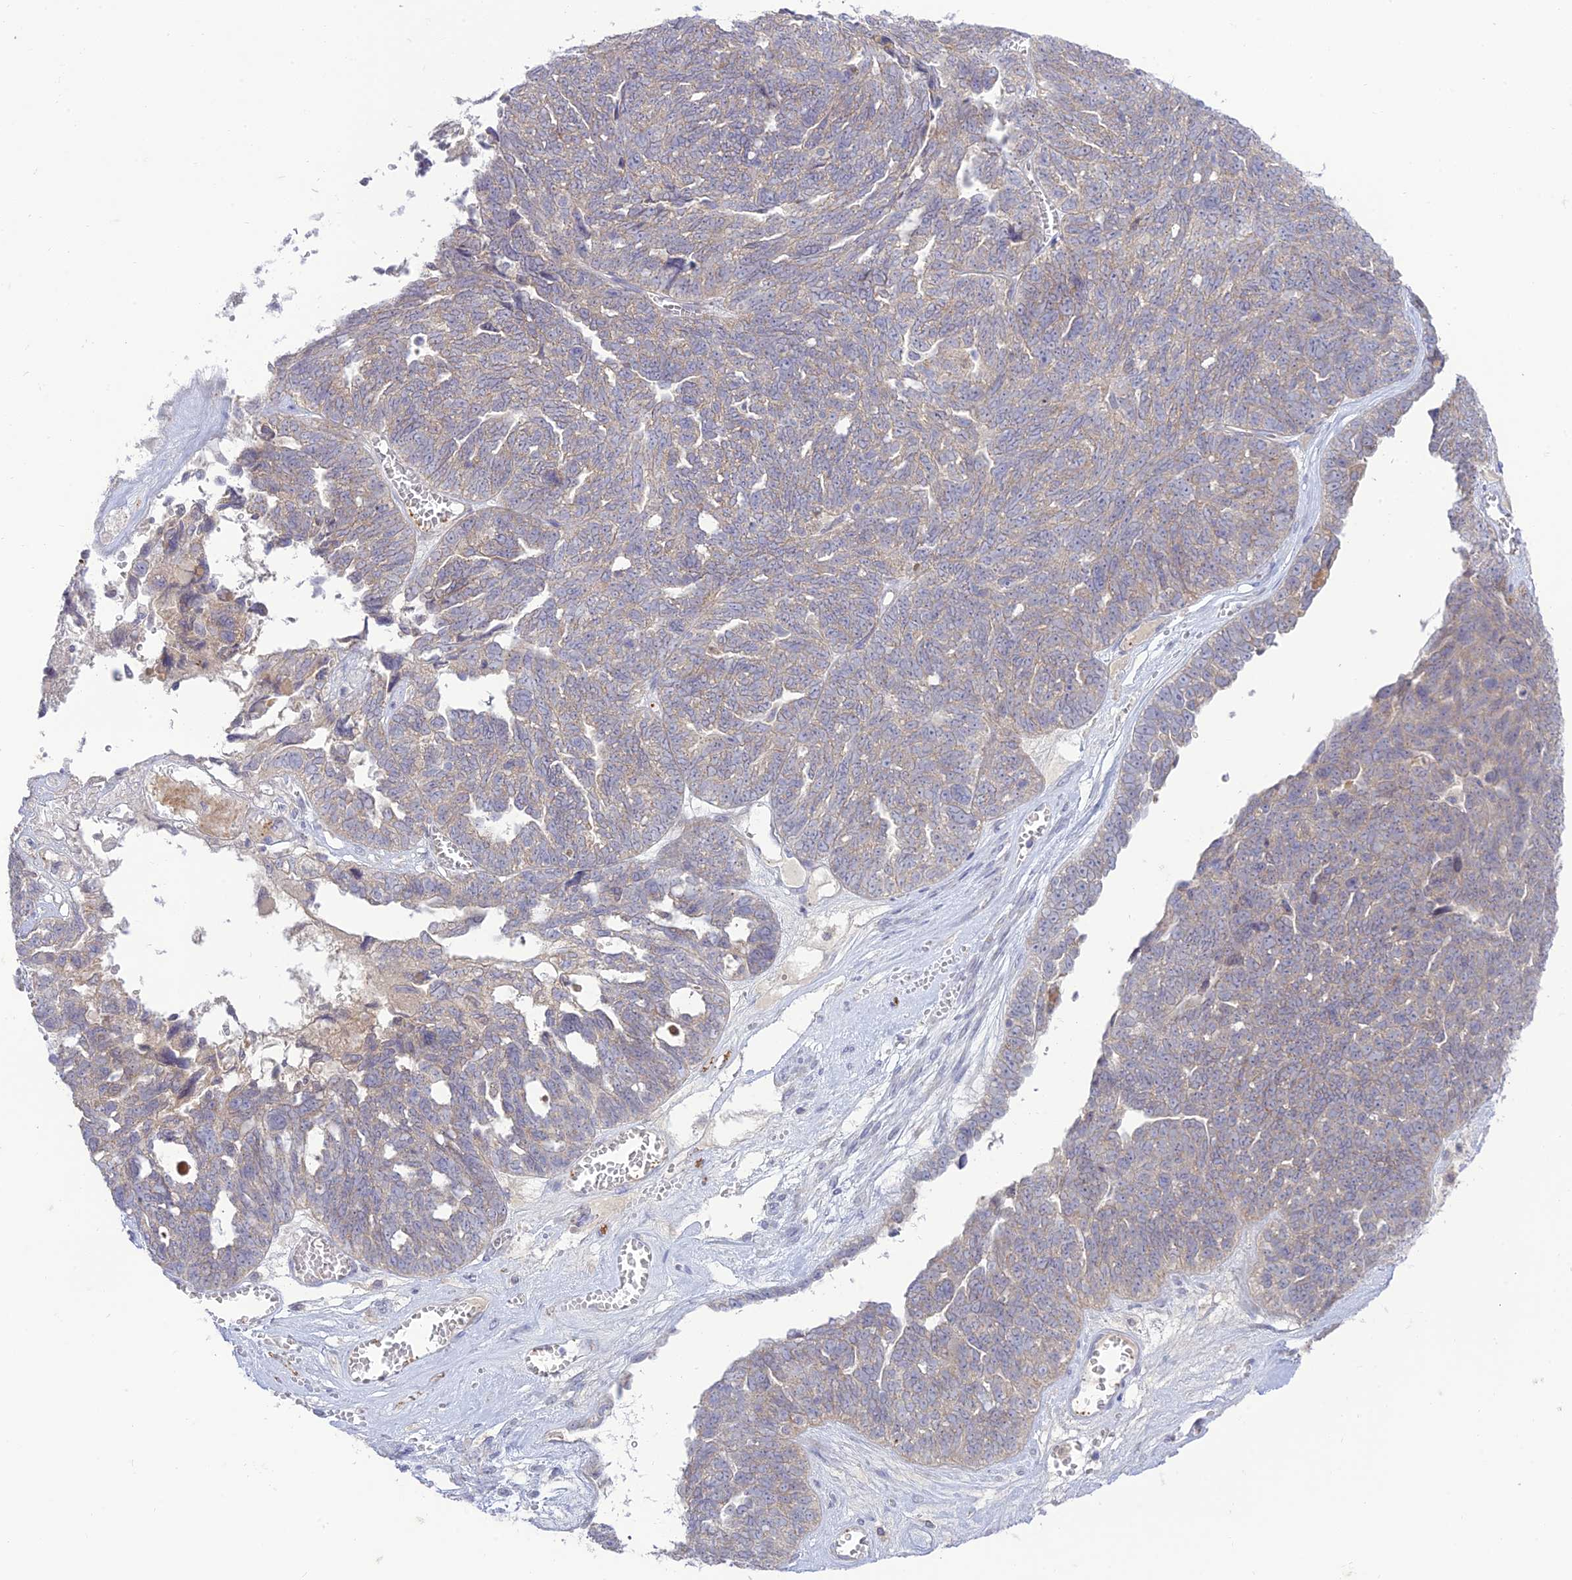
{"staining": {"intensity": "weak", "quantity": "25%-75%", "location": "cytoplasmic/membranous"}, "tissue": "ovarian cancer", "cell_type": "Tumor cells", "image_type": "cancer", "snomed": [{"axis": "morphology", "description": "Cystadenocarcinoma, serous, NOS"}, {"axis": "topography", "description": "Ovary"}], "caption": "IHC (DAB) staining of serous cystadenocarcinoma (ovarian) reveals weak cytoplasmic/membranous protein positivity in approximately 25%-75% of tumor cells. (Brightfield microscopy of DAB IHC at high magnification).", "gene": "TMEM40", "patient": {"sex": "female", "age": 79}}